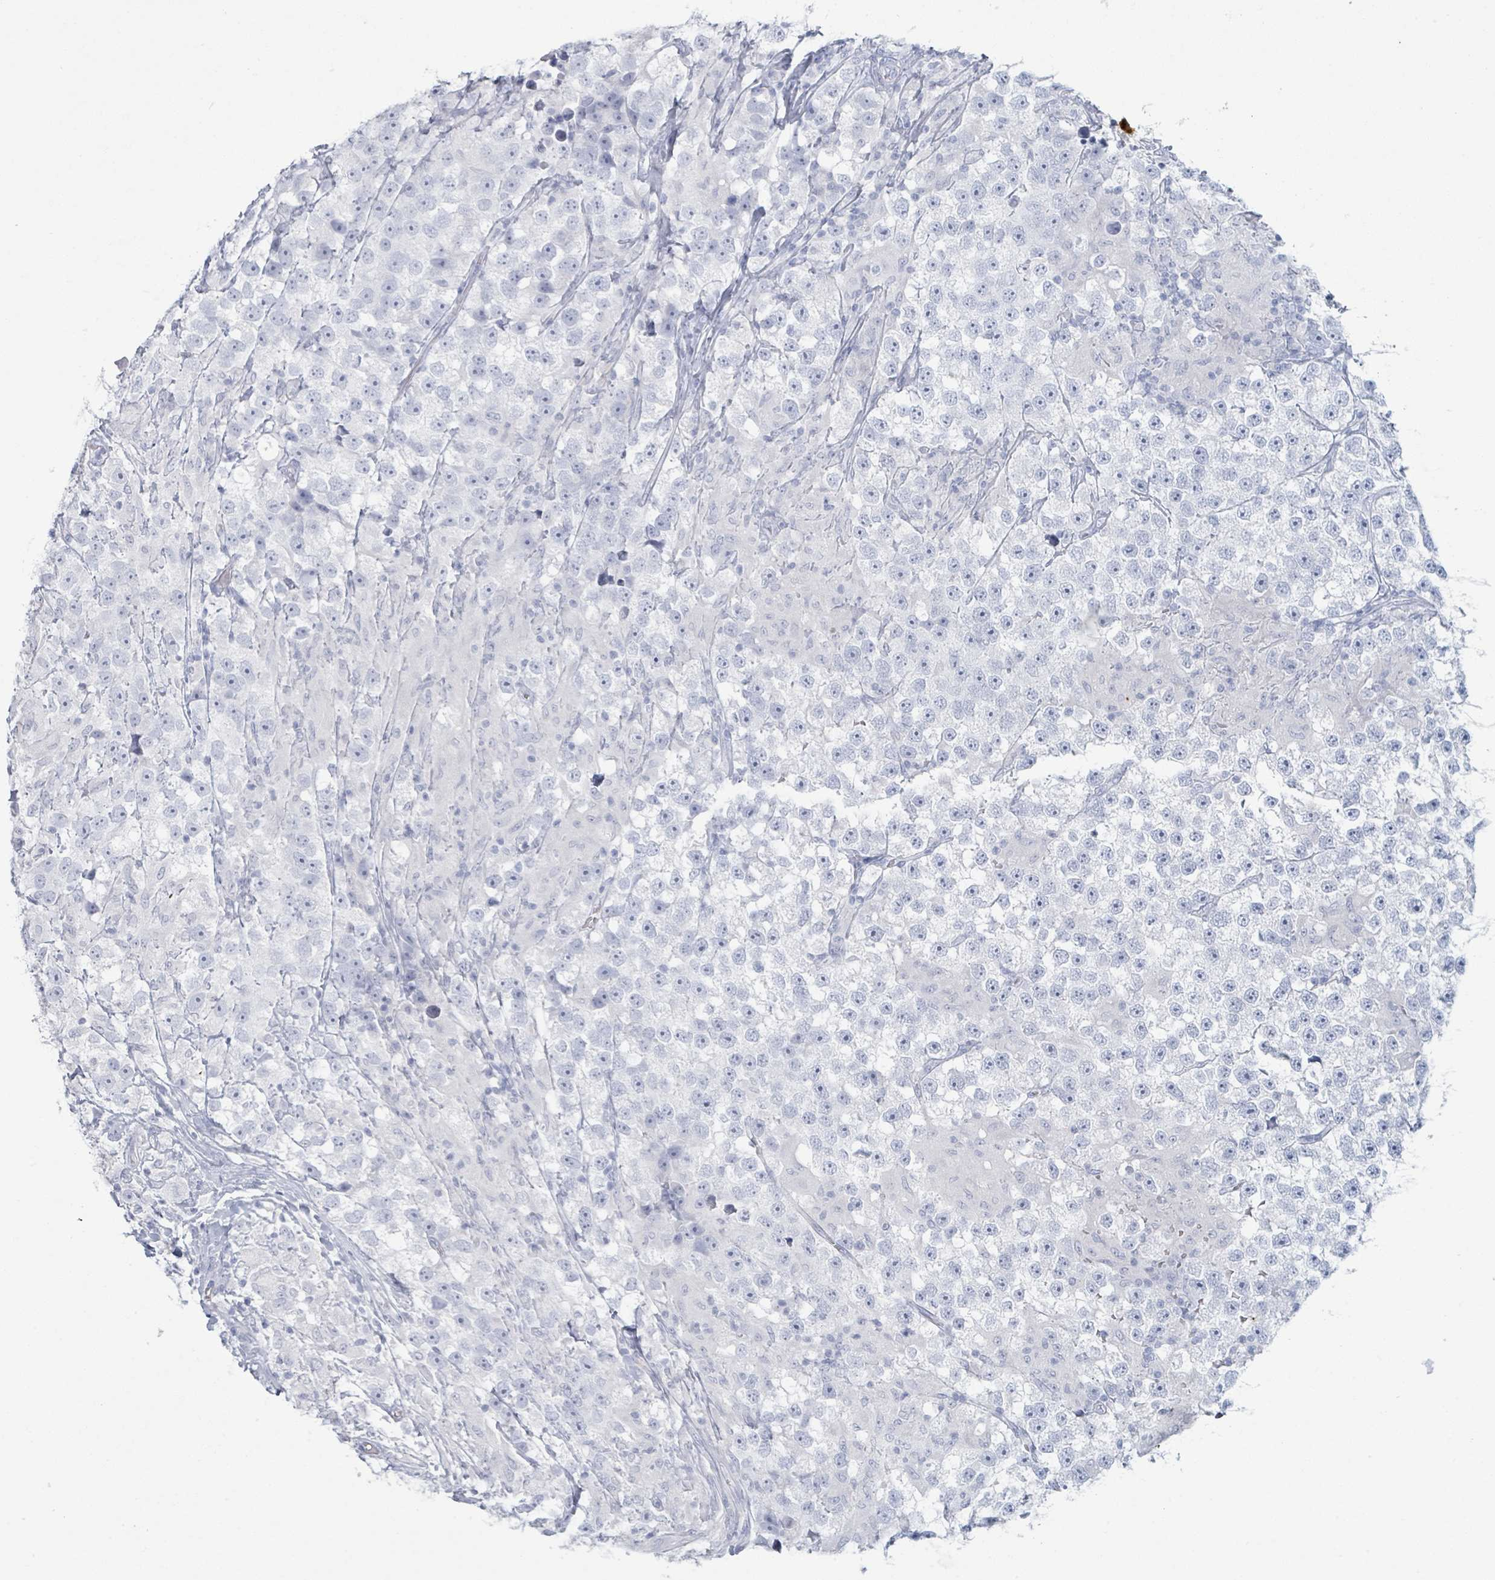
{"staining": {"intensity": "negative", "quantity": "none", "location": "none"}, "tissue": "testis cancer", "cell_type": "Tumor cells", "image_type": "cancer", "snomed": [{"axis": "morphology", "description": "Seminoma, NOS"}, {"axis": "topography", "description": "Testis"}], "caption": "The IHC photomicrograph has no significant staining in tumor cells of seminoma (testis) tissue. (DAB immunohistochemistry (IHC) visualized using brightfield microscopy, high magnification).", "gene": "DEFA4", "patient": {"sex": "male", "age": 46}}